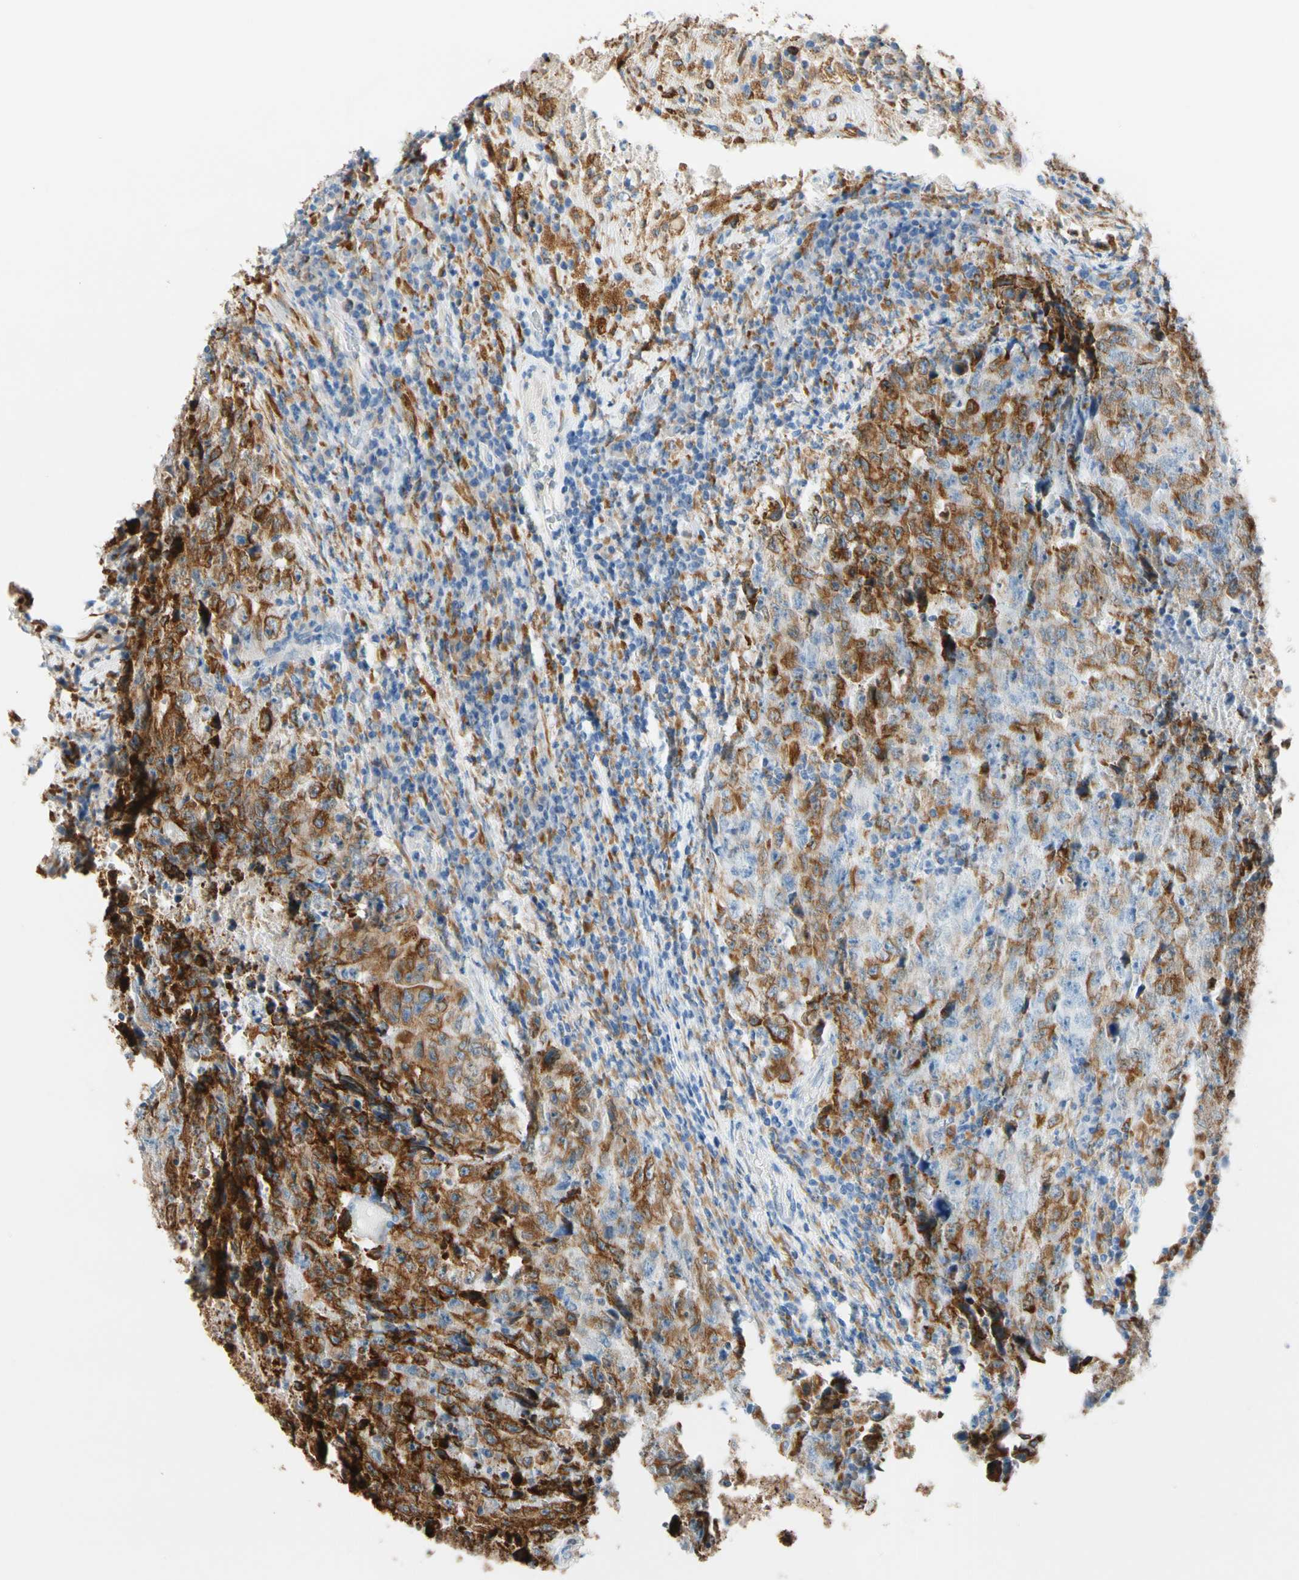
{"staining": {"intensity": "moderate", "quantity": "25%-75%", "location": "cytoplasmic/membranous"}, "tissue": "testis cancer", "cell_type": "Tumor cells", "image_type": "cancer", "snomed": [{"axis": "morphology", "description": "Necrosis, NOS"}, {"axis": "morphology", "description": "Carcinoma, Embryonal, NOS"}, {"axis": "topography", "description": "Testis"}], "caption": "Embryonal carcinoma (testis) stained with a protein marker displays moderate staining in tumor cells.", "gene": "LRPAP1", "patient": {"sex": "male", "age": 19}}